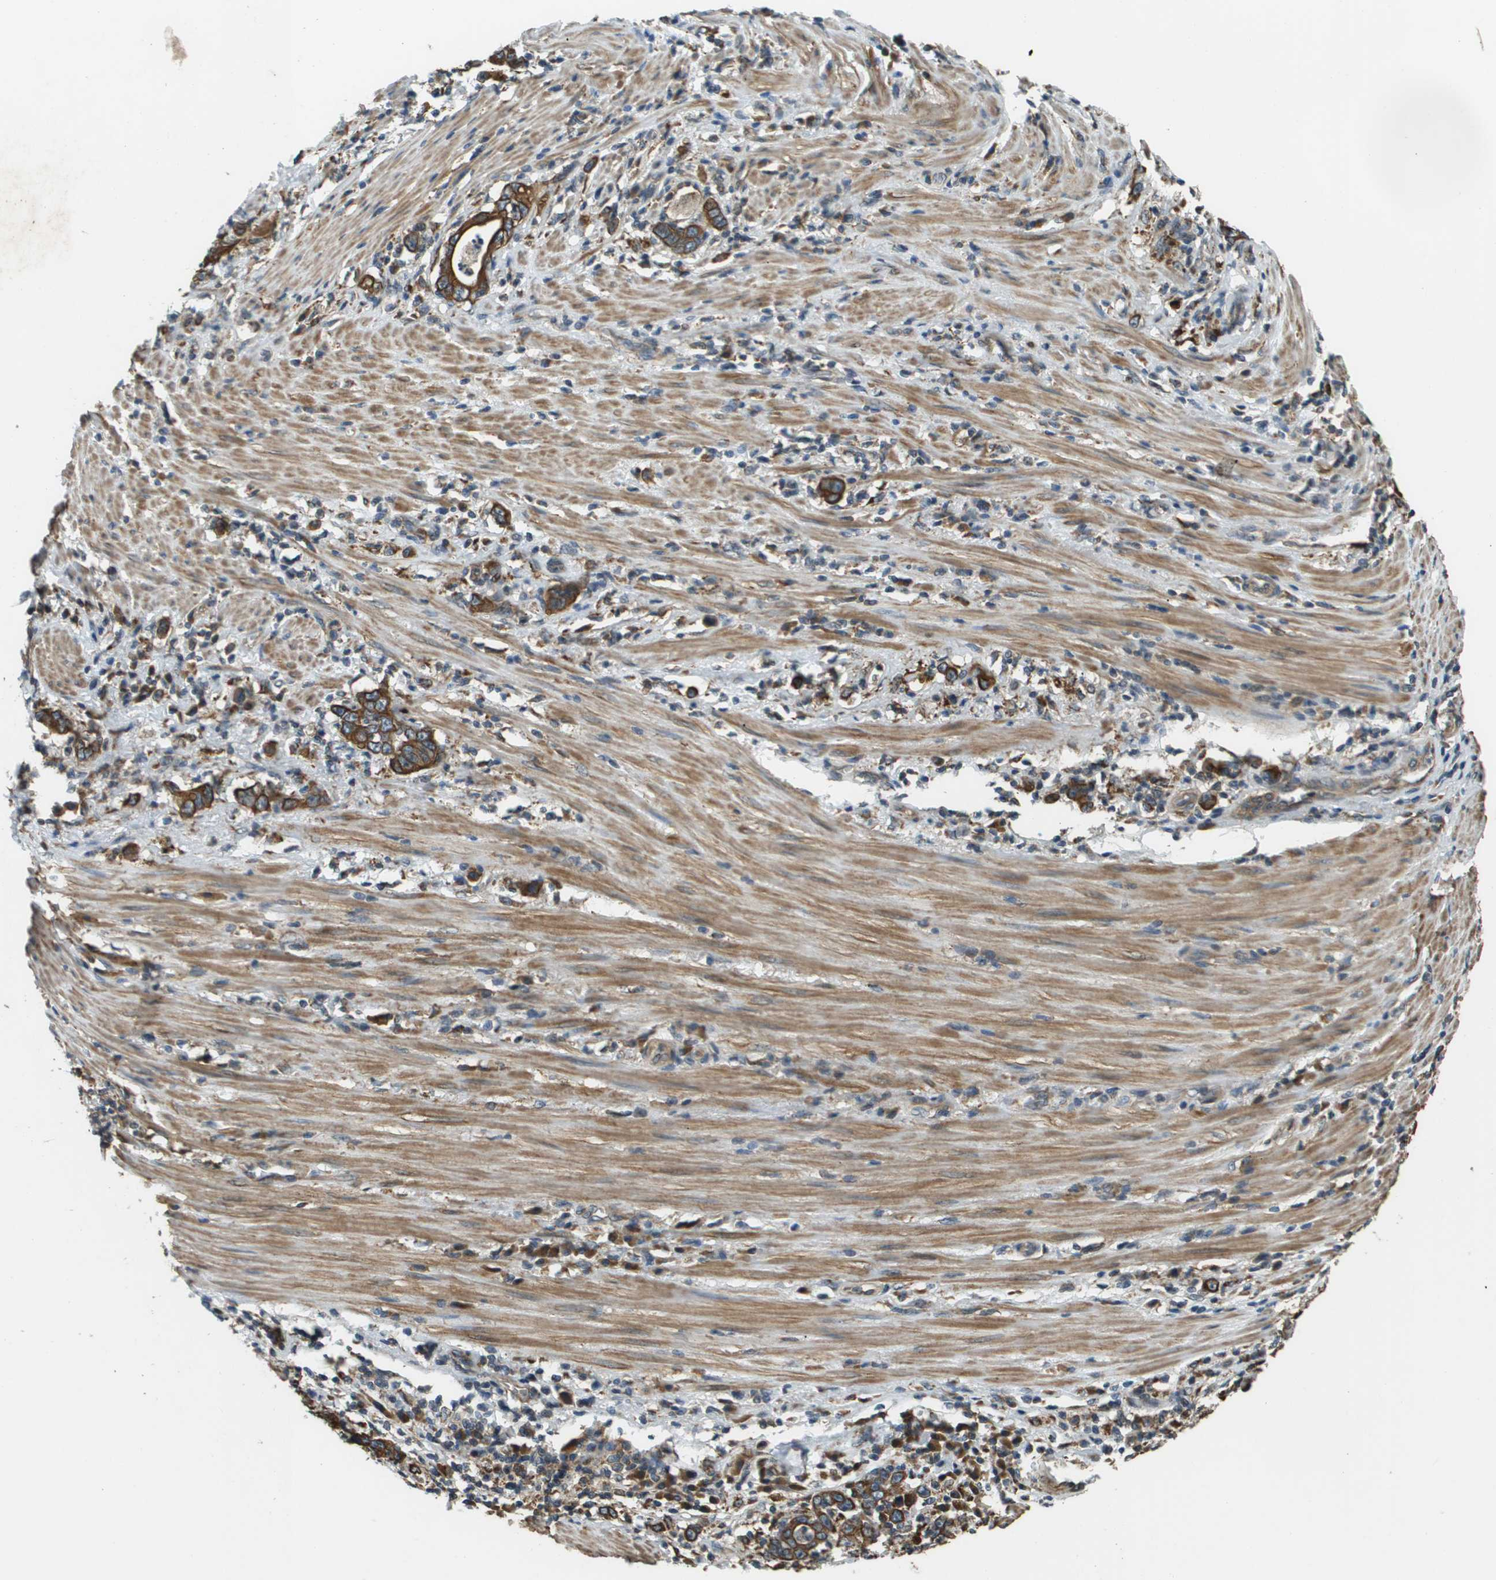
{"staining": {"intensity": "strong", "quantity": ">75%", "location": "cytoplasmic/membranous"}, "tissue": "stomach cancer", "cell_type": "Tumor cells", "image_type": "cancer", "snomed": [{"axis": "morphology", "description": "Adenocarcinoma, NOS"}, {"axis": "topography", "description": "Stomach, lower"}], "caption": "Stomach cancer stained with a protein marker demonstrates strong staining in tumor cells.", "gene": "CDKN2C", "patient": {"sex": "female", "age": 72}}